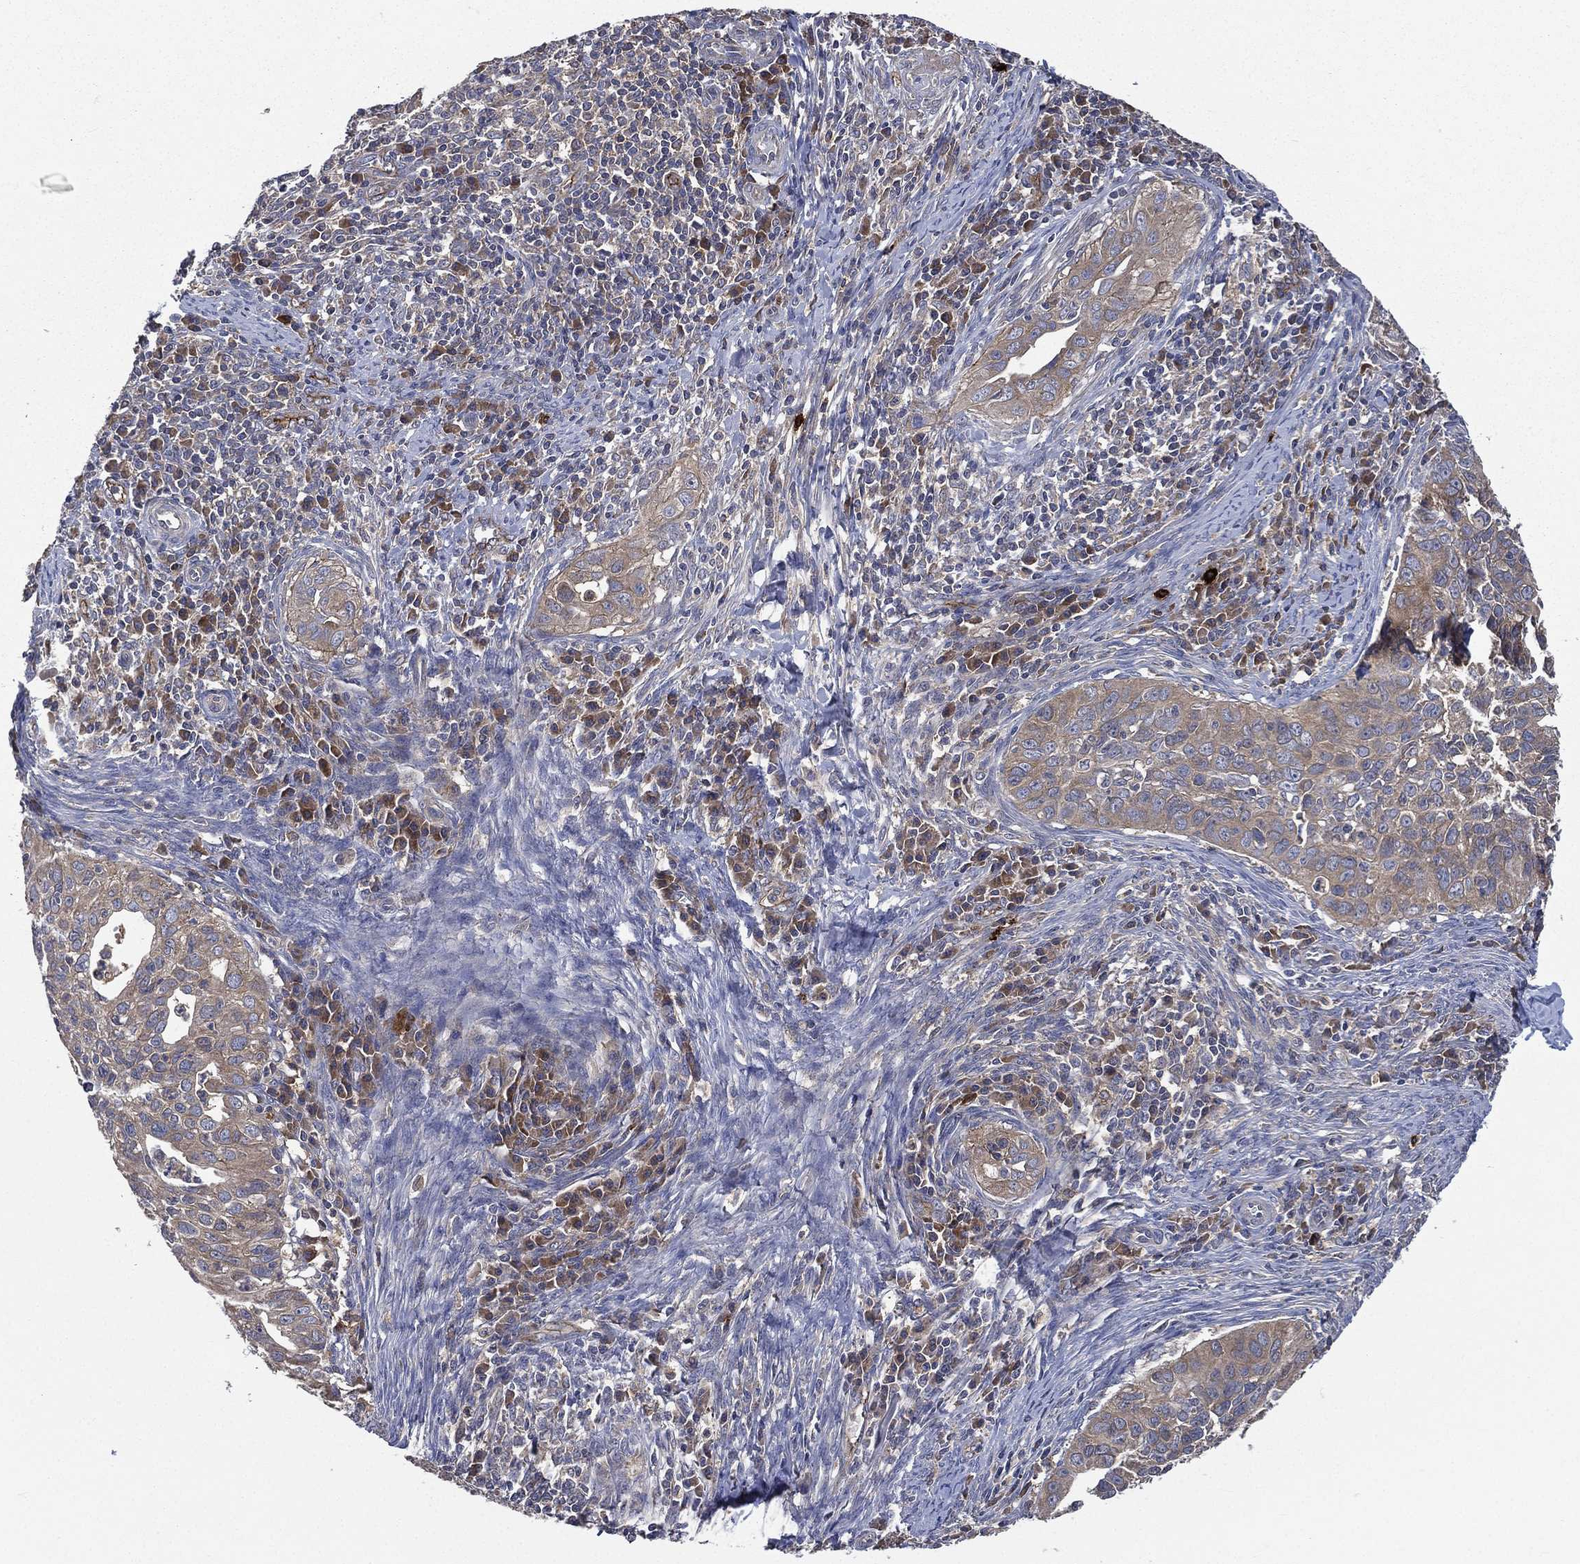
{"staining": {"intensity": "weak", "quantity": ">75%", "location": "cytoplasmic/membranous"}, "tissue": "cervical cancer", "cell_type": "Tumor cells", "image_type": "cancer", "snomed": [{"axis": "morphology", "description": "Squamous cell carcinoma, NOS"}, {"axis": "topography", "description": "Cervix"}], "caption": "The photomicrograph displays immunohistochemical staining of cervical cancer (squamous cell carcinoma). There is weak cytoplasmic/membranous expression is appreciated in approximately >75% of tumor cells.", "gene": "SMPD3", "patient": {"sex": "female", "age": 26}}